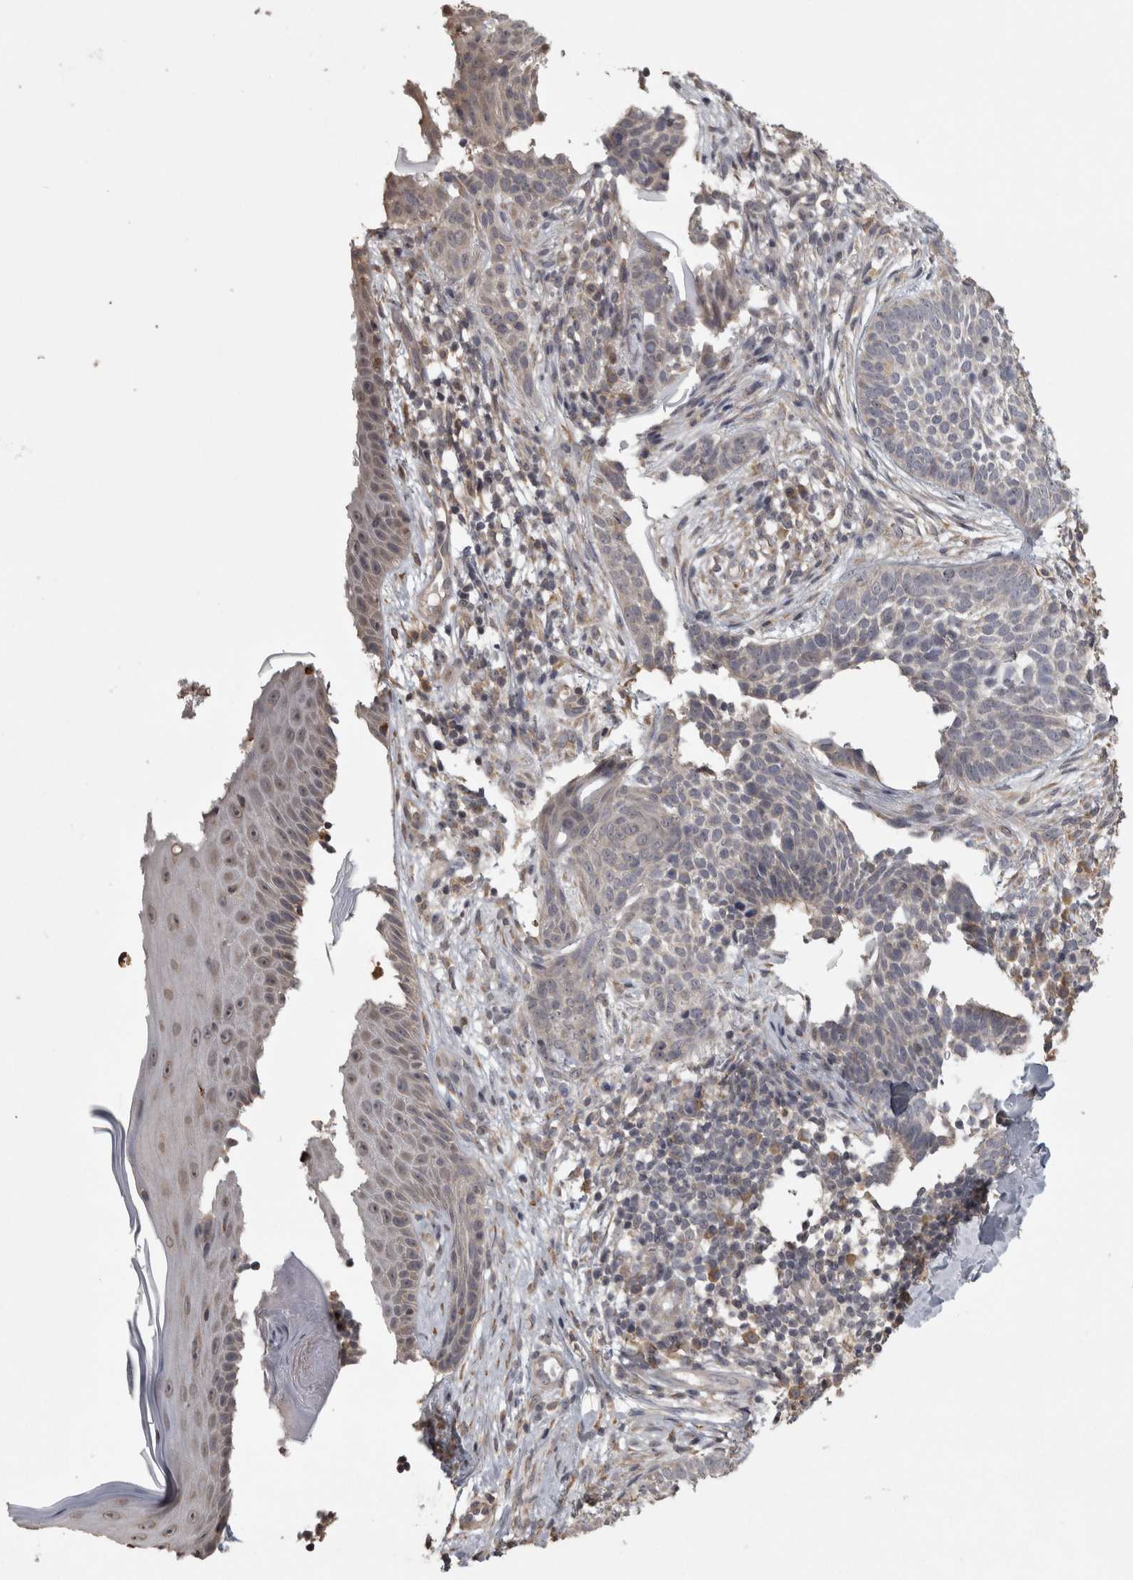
{"staining": {"intensity": "negative", "quantity": "none", "location": "none"}, "tissue": "skin cancer", "cell_type": "Tumor cells", "image_type": "cancer", "snomed": [{"axis": "morphology", "description": "Normal tissue, NOS"}, {"axis": "morphology", "description": "Basal cell carcinoma"}, {"axis": "topography", "description": "Skin"}], "caption": "High magnification brightfield microscopy of skin cancer (basal cell carcinoma) stained with DAB (brown) and counterstained with hematoxylin (blue): tumor cells show no significant positivity.", "gene": "RAB29", "patient": {"sex": "male", "age": 67}}